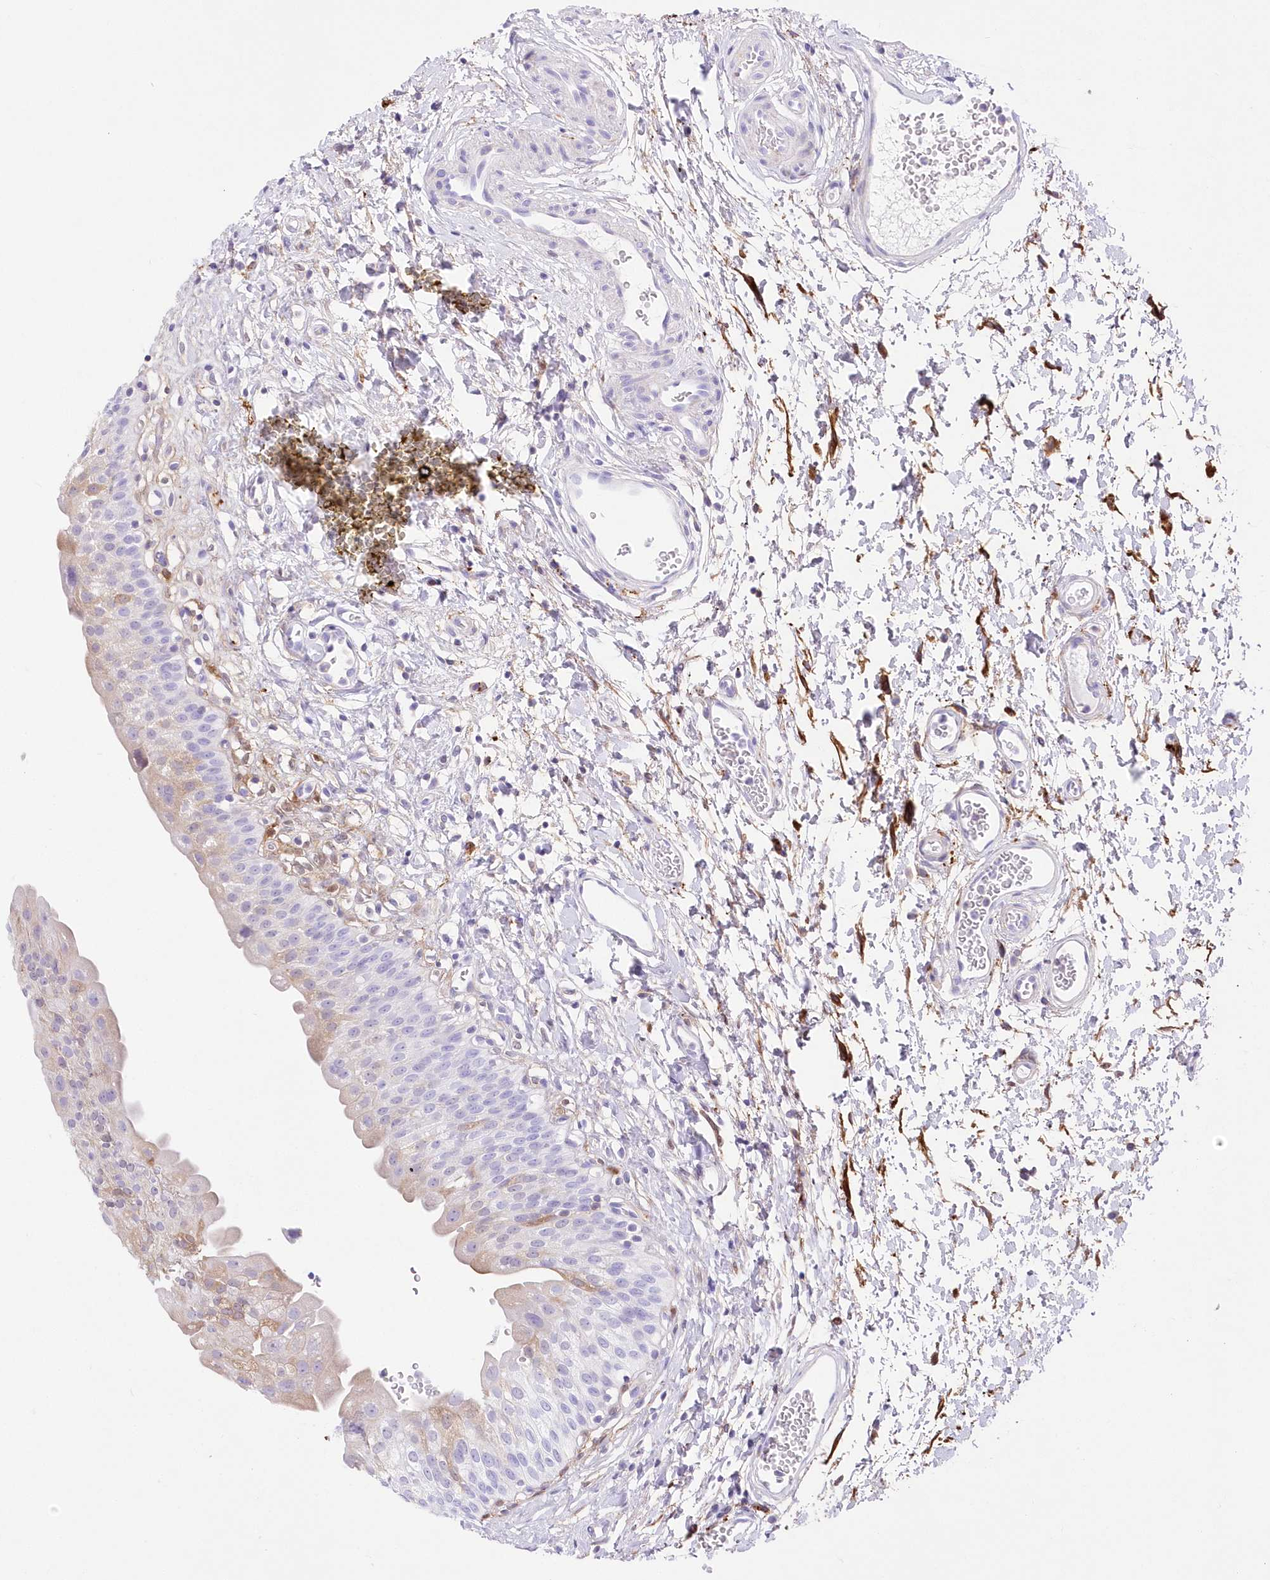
{"staining": {"intensity": "weak", "quantity": "<25%", "location": "cytoplasmic/membranous"}, "tissue": "urinary bladder", "cell_type": "Urothelial cells", "image_type": "normal", "snomed": [{"axis": "morphology", "description": "Normal tissue, NOS"}, {"axis": "topography", "description": "Urinary bladder"}], "caption": "The image reveals no significant expression in urothelial cells of urinary bladder. Brightfield microscopy of immunohistochemistry stained with DAB (brown) and hematoxylin (blue), captured at high magnification.", "gene": "DNAJC19", "patient": {"sex": "male", "age": 51}}